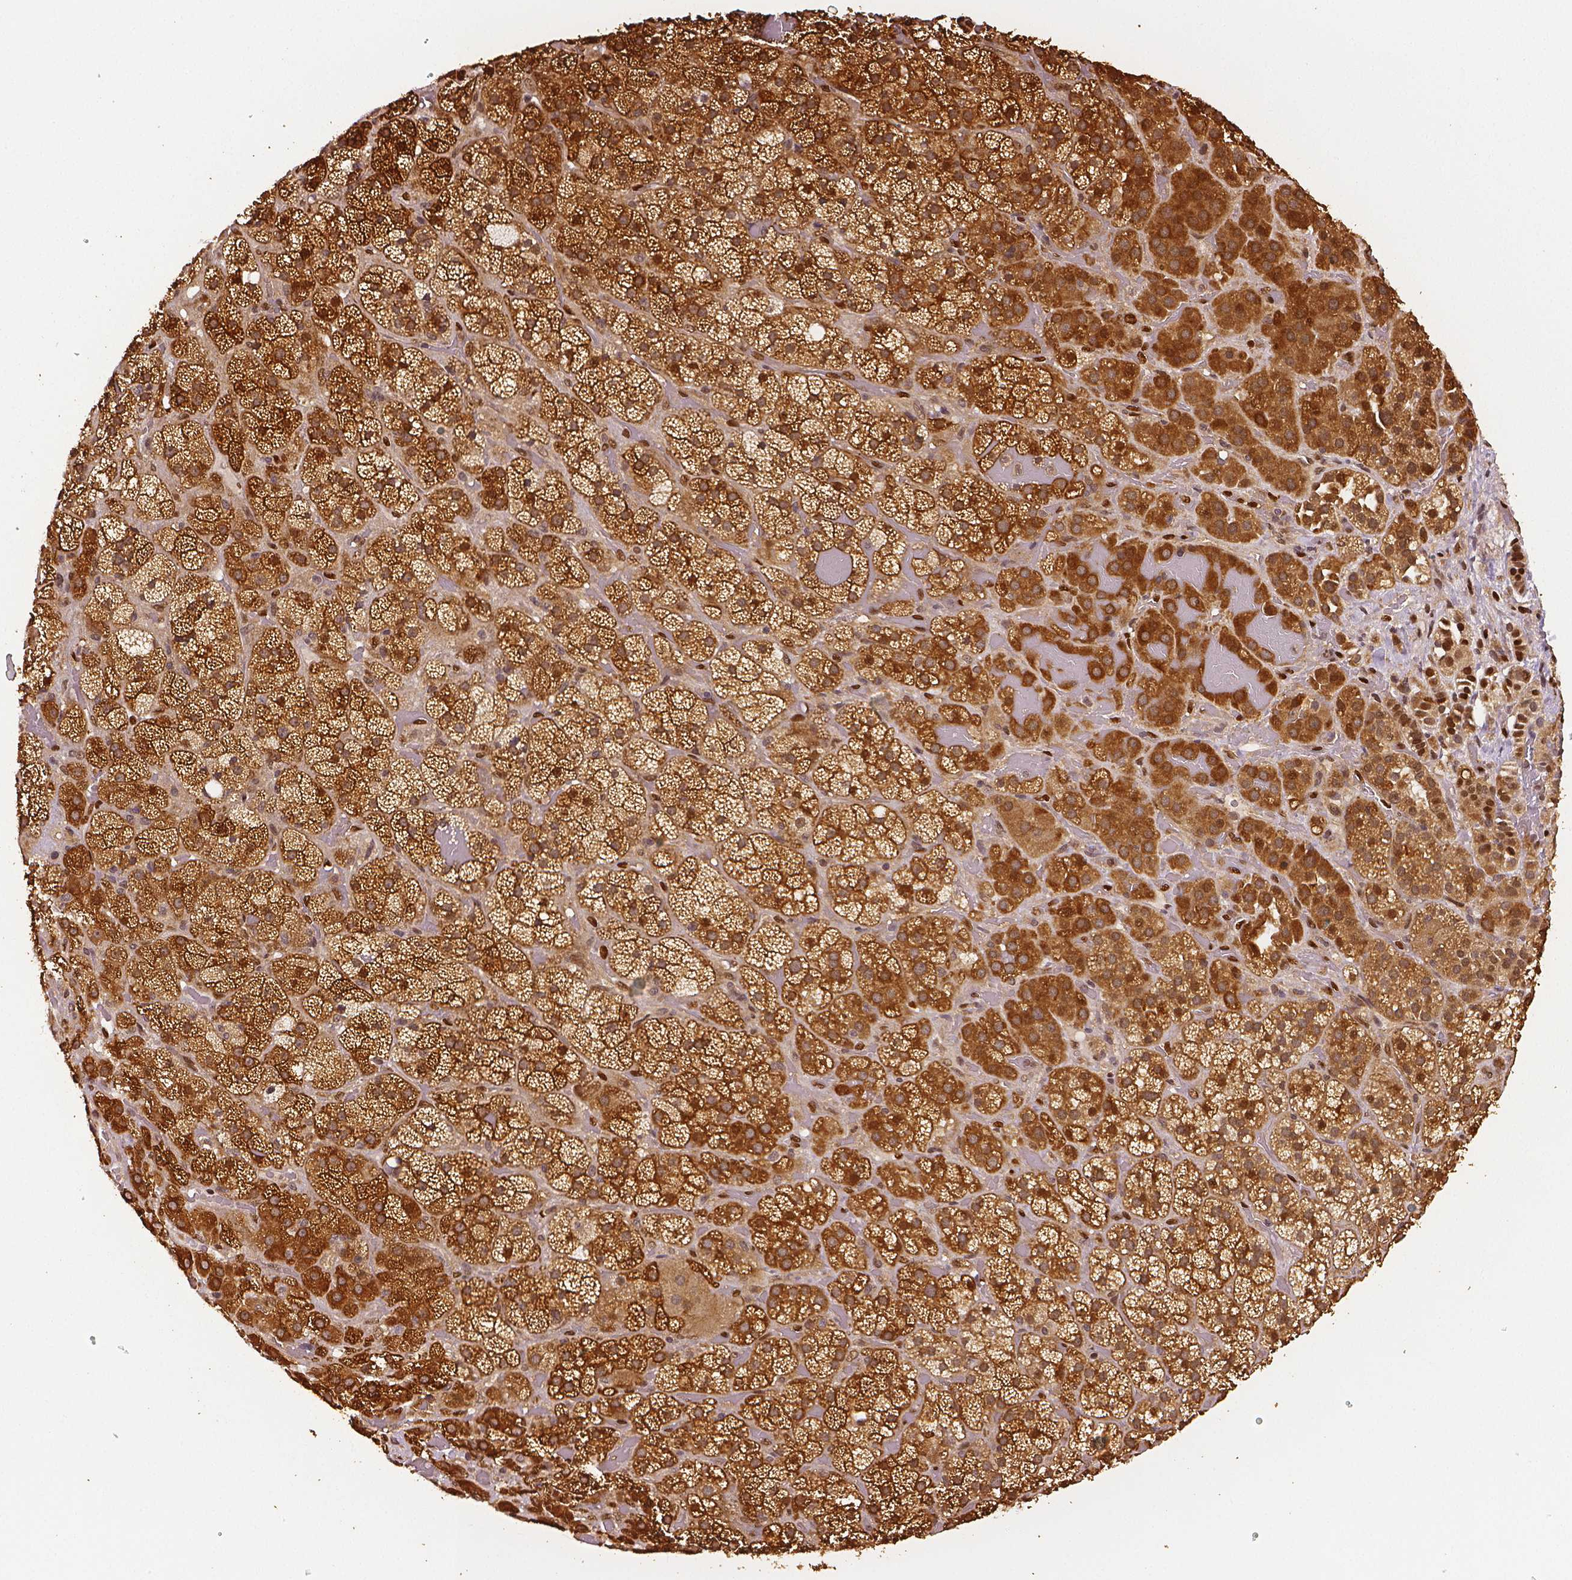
{"staining": {"intensity": "strong", "quantity": ">75%", "location": "cytoplasmic/membranous"}, "tissue": "adrenal gland", "cell_type": "Glandular cells", "image_type": "normal", "snomed": [{"axis": "morphology", "description": "Normal tissue, NOS"}, {"axis": "topography", "description": "Adrenal gland"}], "caption": "Brown immunohistochemical staining in benign human adrenal gland demonstrates strong cytoplasmic/membranous staining in approximately >75% of glandular cells.", "gene": "STAT3", "patient": {"sex": "male", "age": 57}}